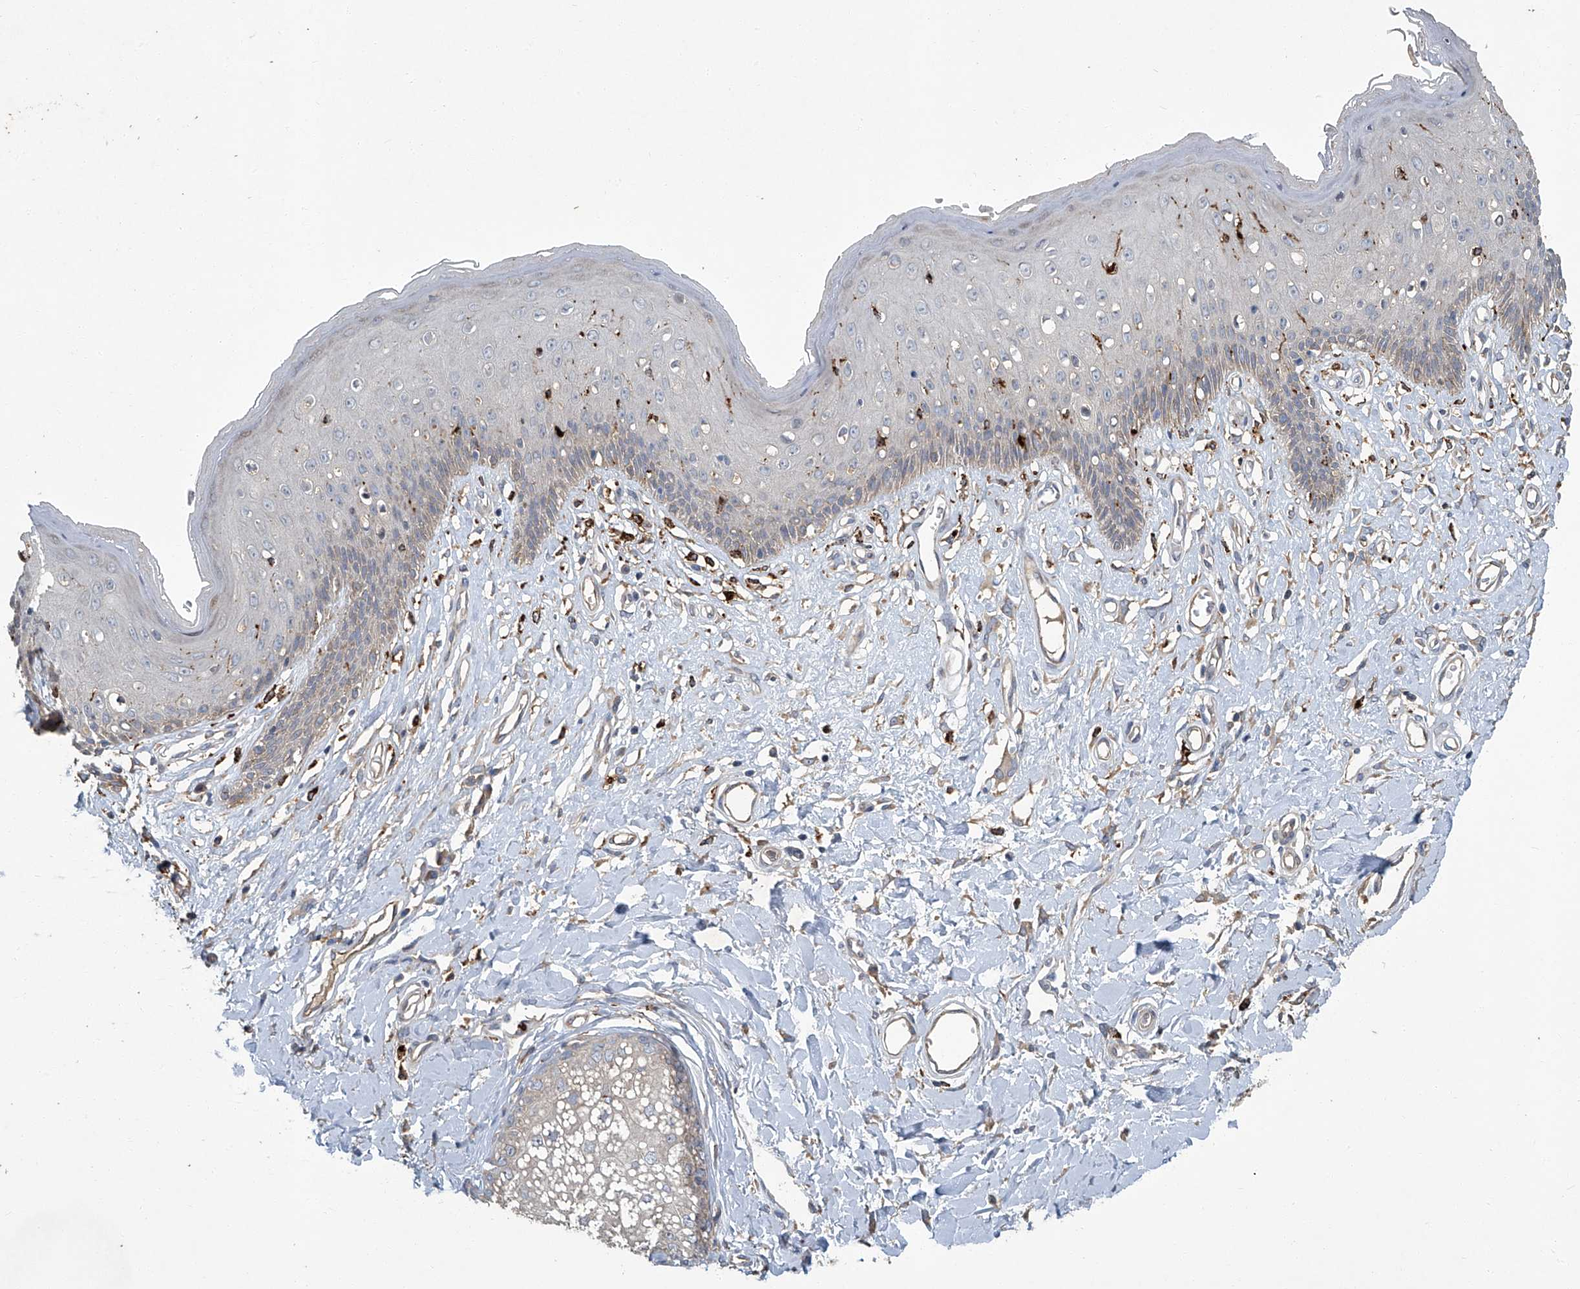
{"staining": {"intensity": "negative", "quantity": "none", "location": "none"}, "tissue": "skin", "cell_type": "Epidermal cells", "image_type": "normal", "snomed": [{"axis": "morphology", "description": "Normal tissue, NOS"}, {"axis": "morphology", "description": "Squamous cell carcinoma, NOS"}, {"axis": "topography", "description": "Vulva"}], "caption": "An immunohistochemistry photomicrograph of benign skin is shown. There is no staining in epidermal cells of skin. (Immunohistochemistry (ihc), brightfield microscopy, high magnification).", "gene": "FAM167A", "patient": {"sex": "female", "age": 85}}